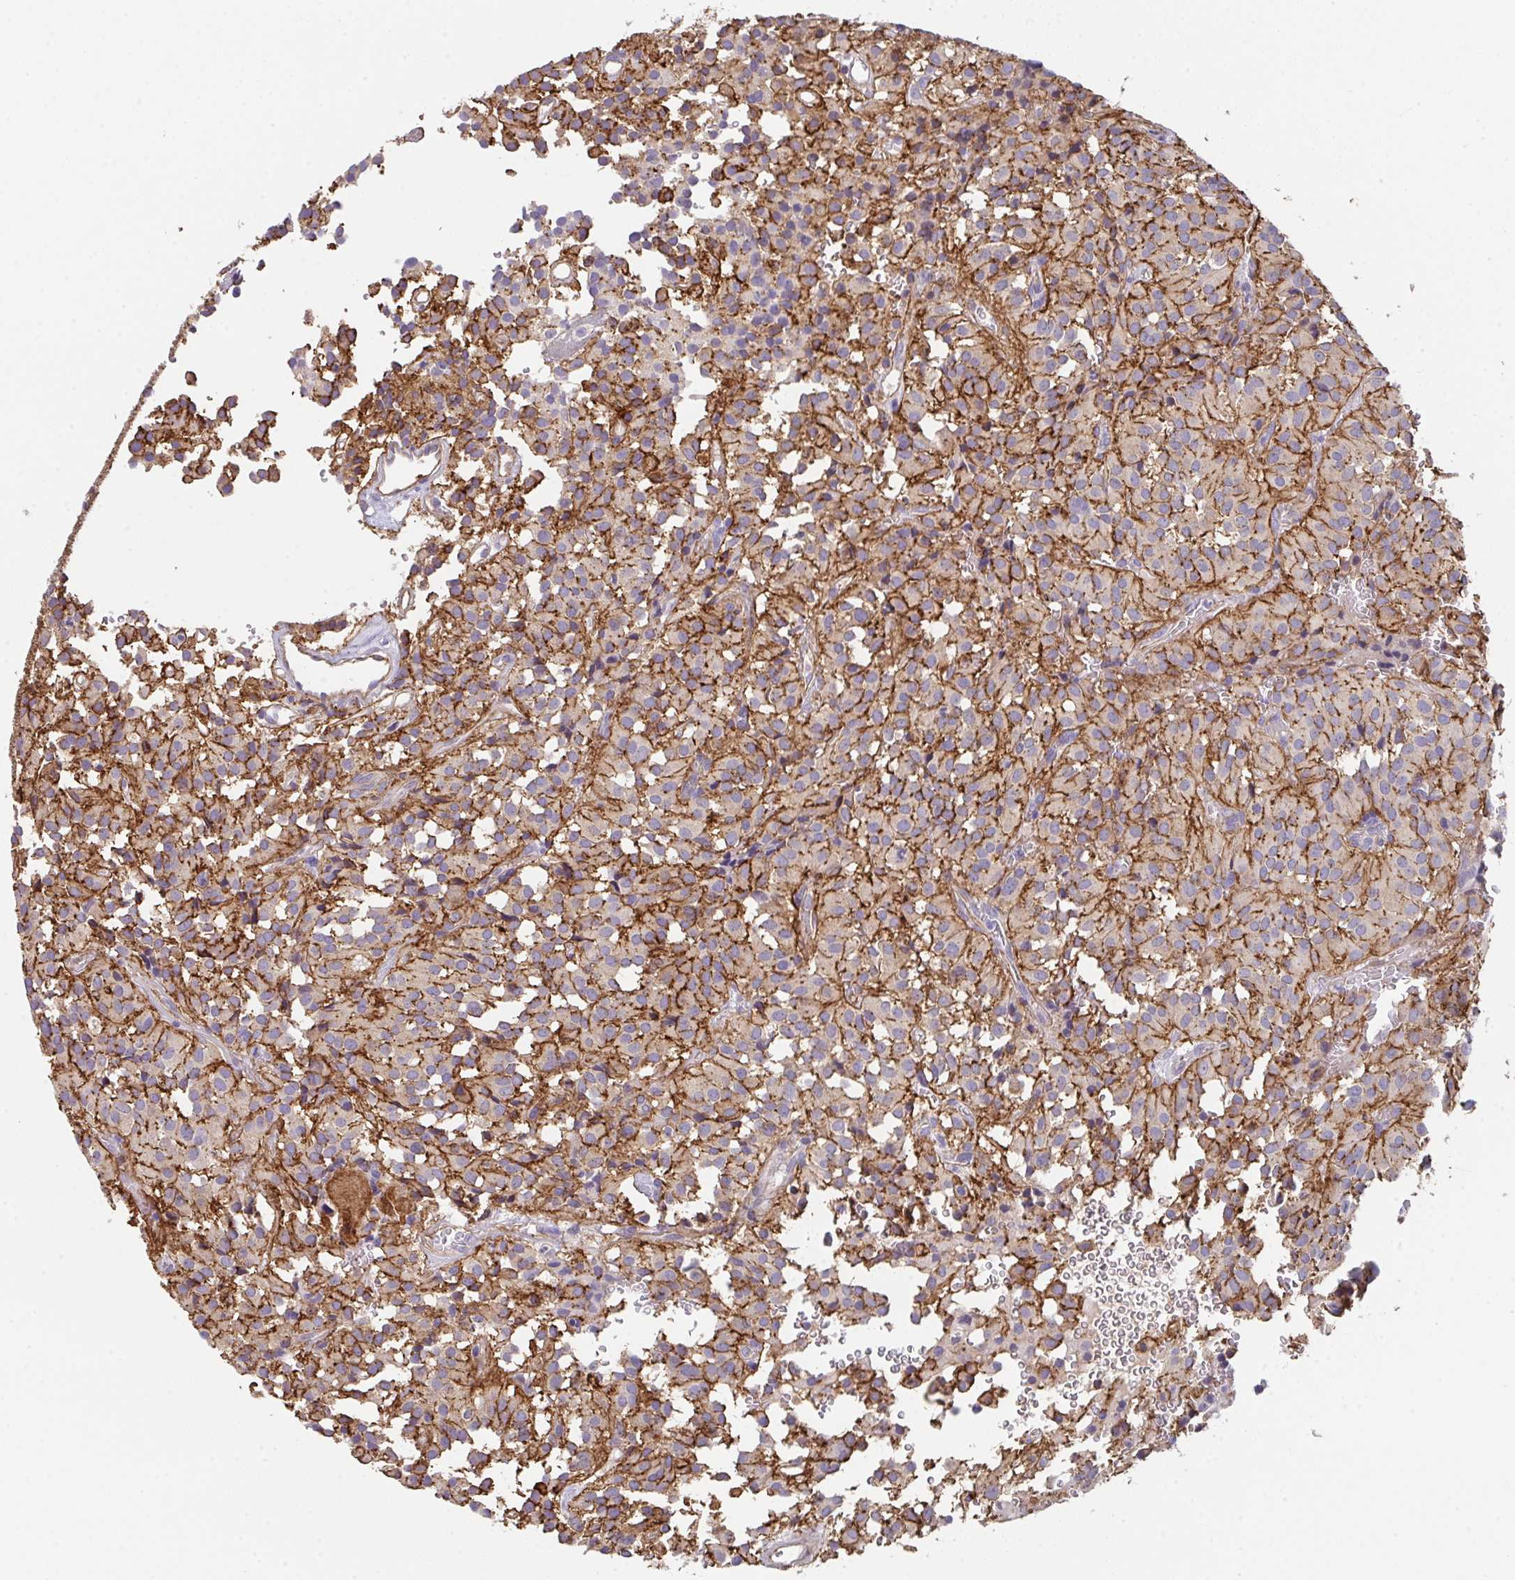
{"staining": {"intensity": "strong", "quantity": "25%-75%", "location": "cytoplasmic/membranous"}, "tissue": "glioma", "cell_type": "Tumor cells", "image_type": "cancer", "snomed": [{"axis": "morphology", "description": "Glioma, malignant, Low grade"}, {"axis": "topography", "description": "Brain"}], "caption": "Protein expression analysis of human glioma reveals strong cytoplasmic/membranous expression in approximately 25%-75% of tumor cells.", "gene": "DBN1", "patient": {"sex": "male", "age": 42}}